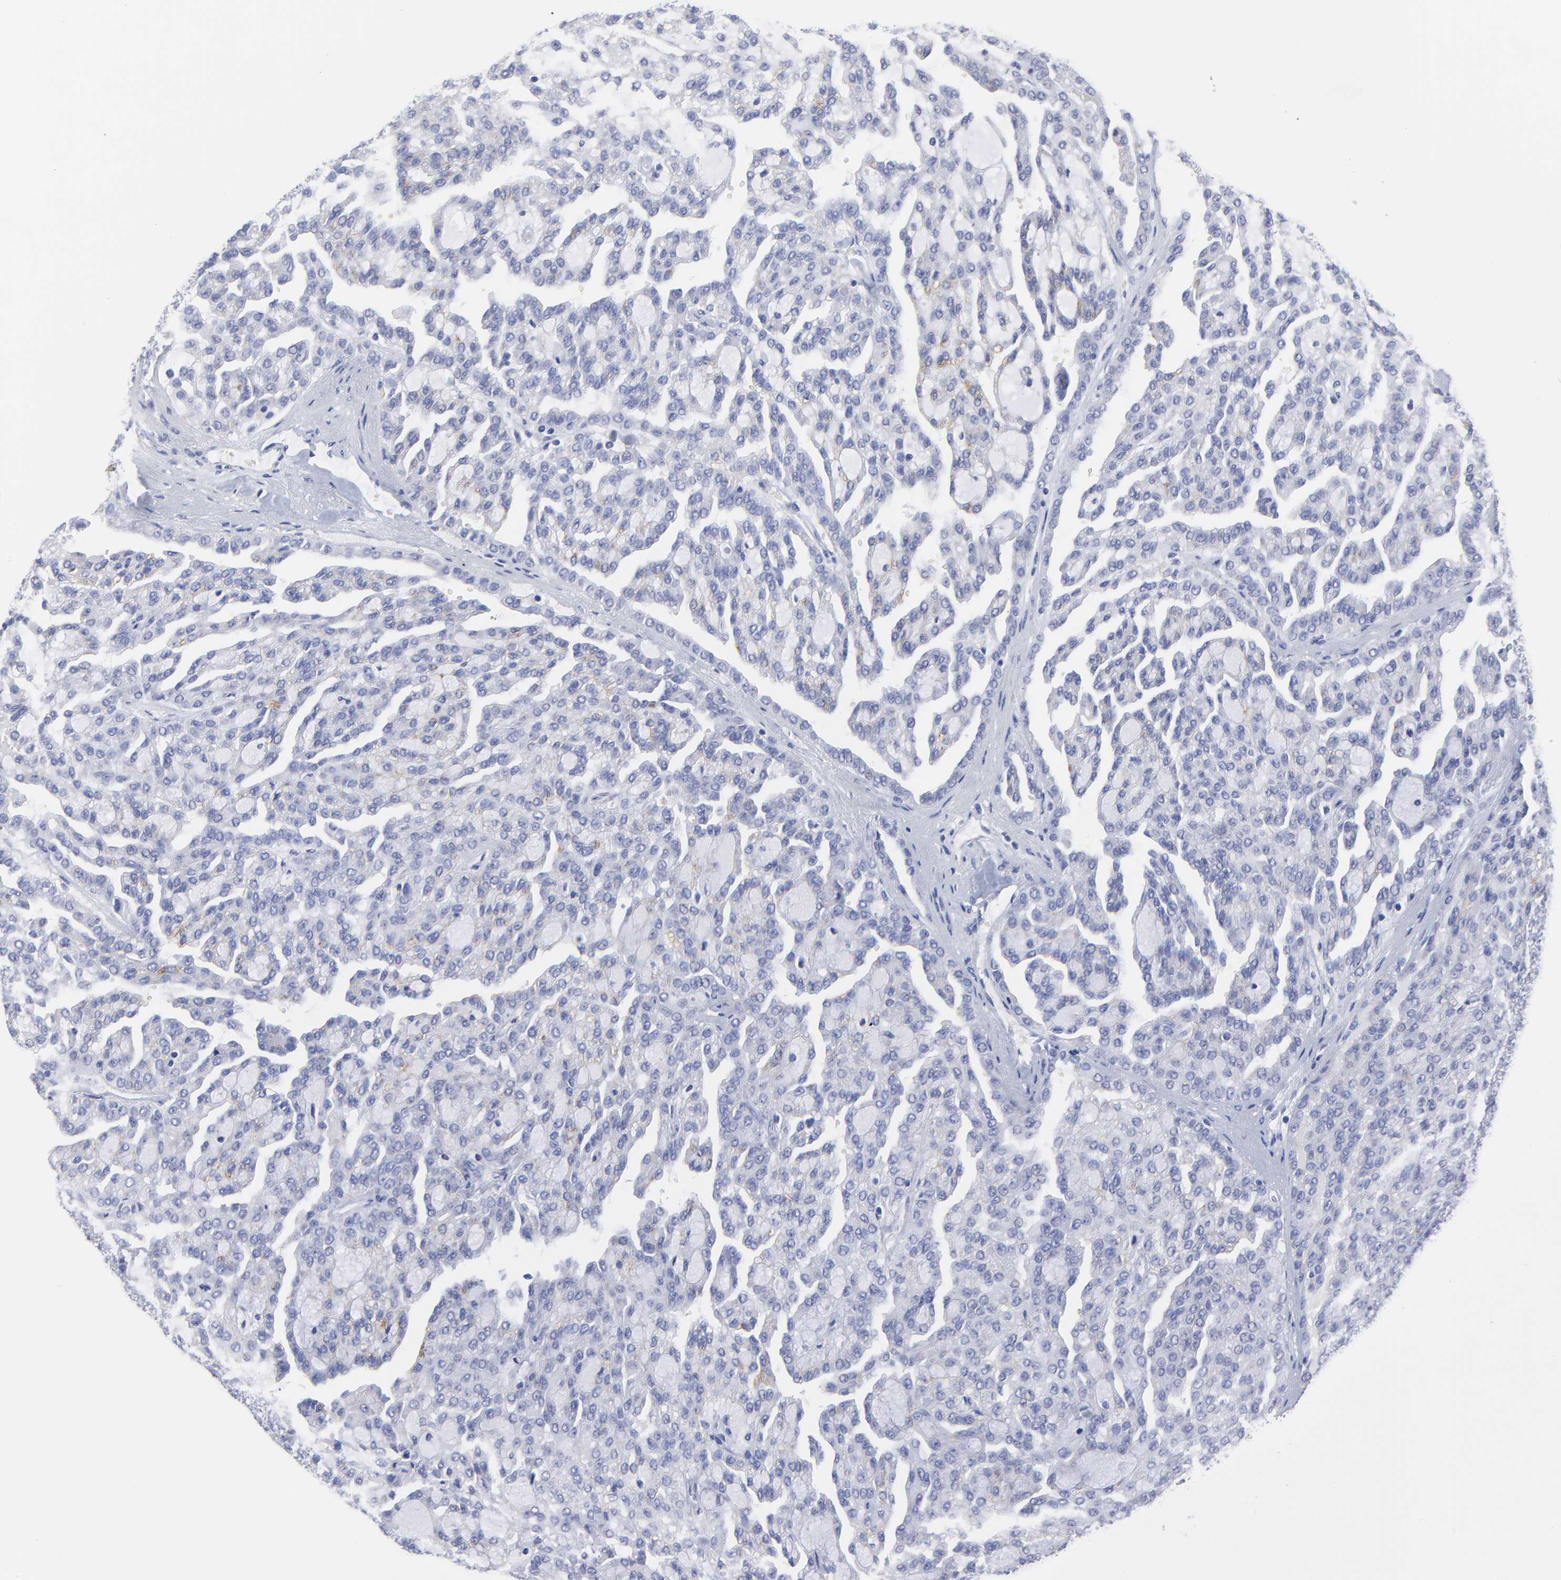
{"staining": {"intensity": "negative", "quantity": "none", "location": "none"}, "tissue": "renal cancer", "cell_type": "Tumor cells", "image_type": "cancer", "snomed": [{"axis": "morphology", "description": "Adenocarcinoma, NOS"}, {"axis": "topography", "description": "Kidney"}], "caption": "Immunohistochemistry (IHC) of renal cancer (adenocarcinoma) exhibits no positivity in tumor cells.", "gene": "DUSP9", "patient": {"sex": "male", "age": 63}}